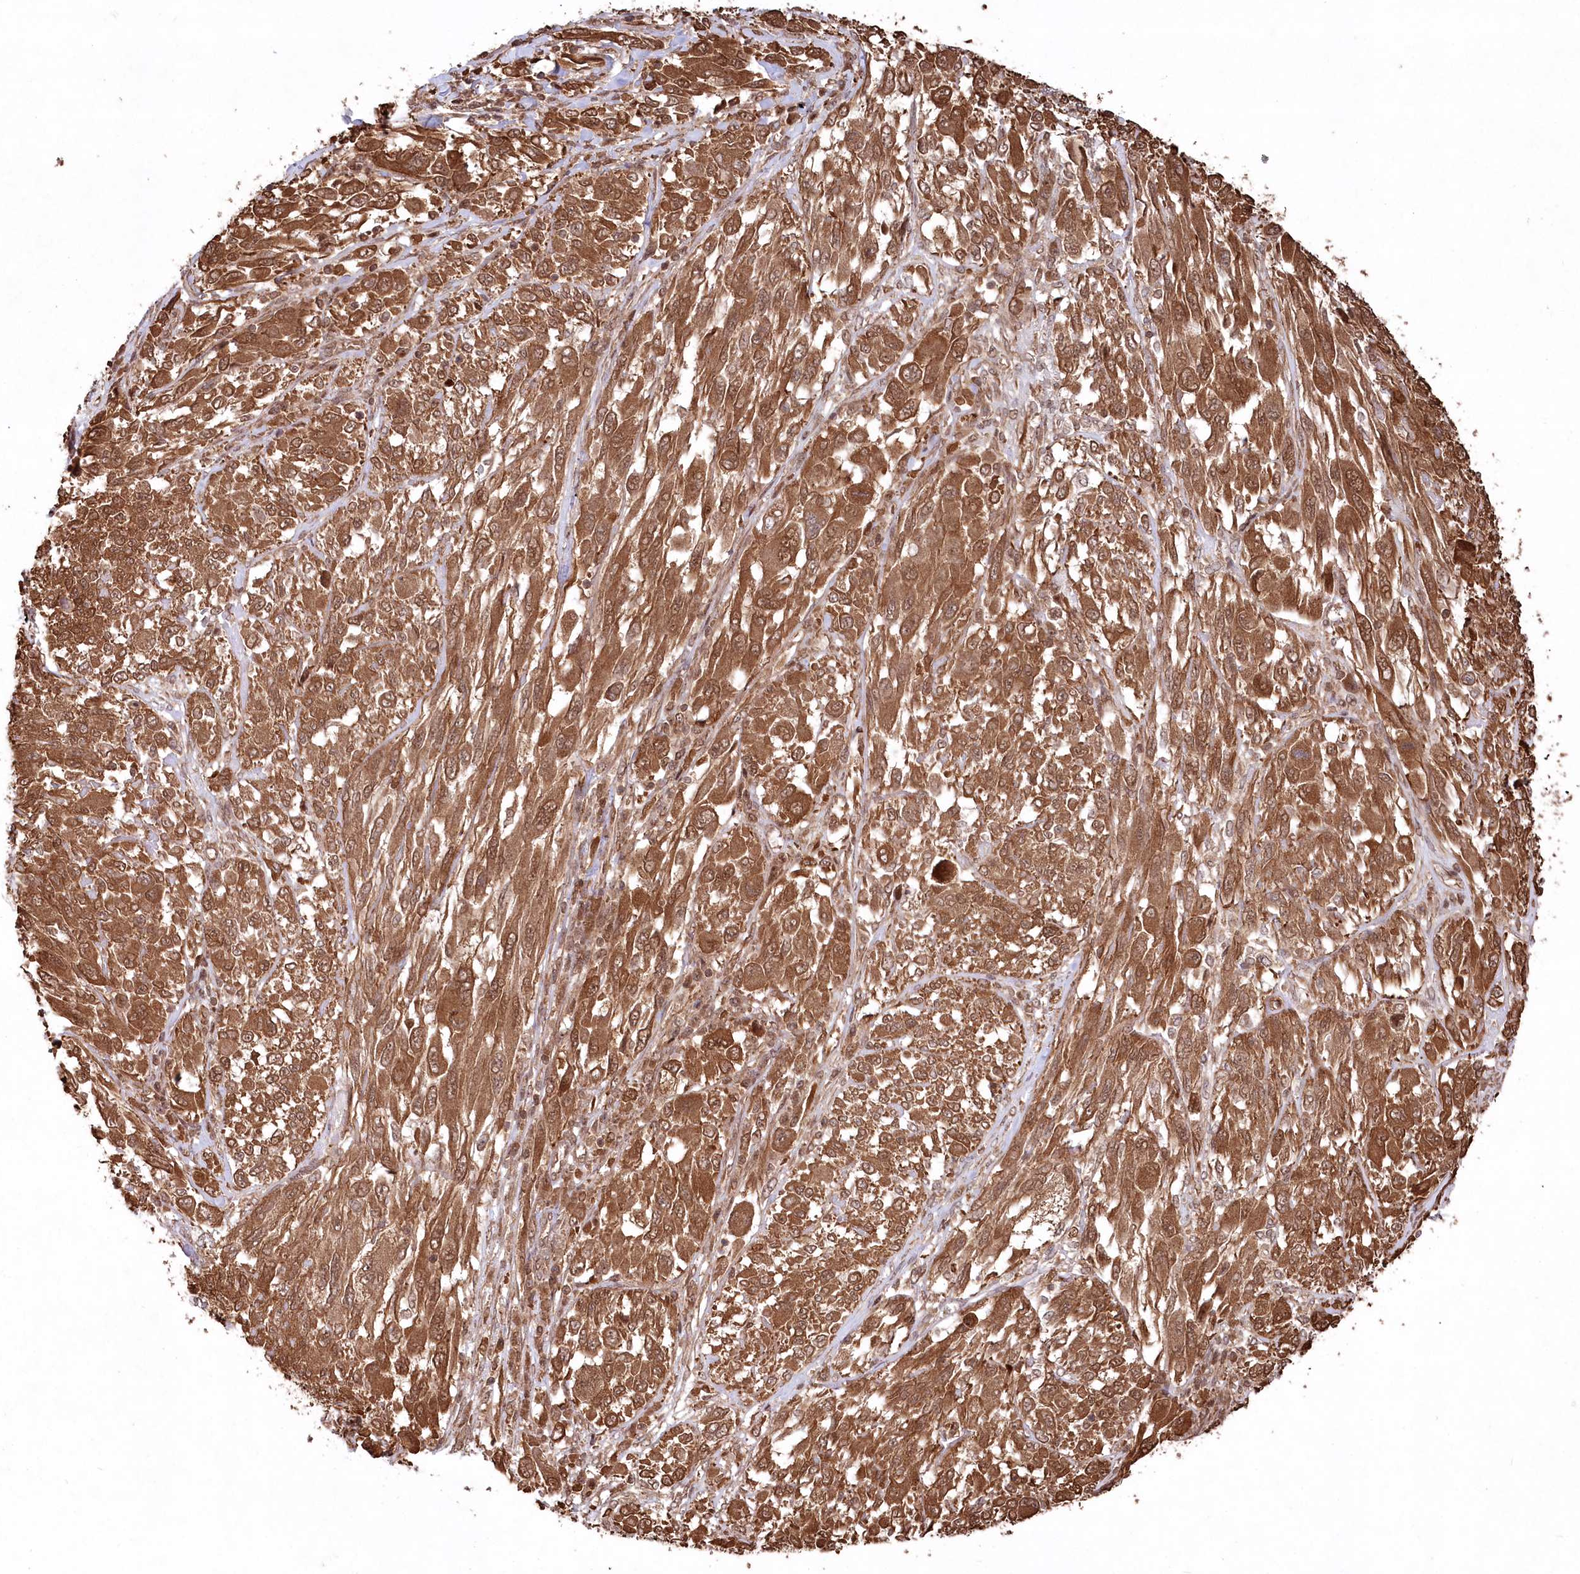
{"staining": {"intensity": "strong", "quantity": ">75%", "location": "cytoplasmic/membranous,nuclear"}, "tissue": "melanoma", "cell_type": "Tumor cells", "image_type": "cancer", "snomed": [{"axis": "morphology", "description": "Malignant melanoma, NOS"}, {"axis": "topography", "description": "Skin"}], "caption": "Melanoma stained with a brown dye displays strong cytoplasmic/membranous and nuclear positive positivity in about >75% of tumor cells.", "gene": "PSMA1", "patient": {"sex": "female", "age": 91}}